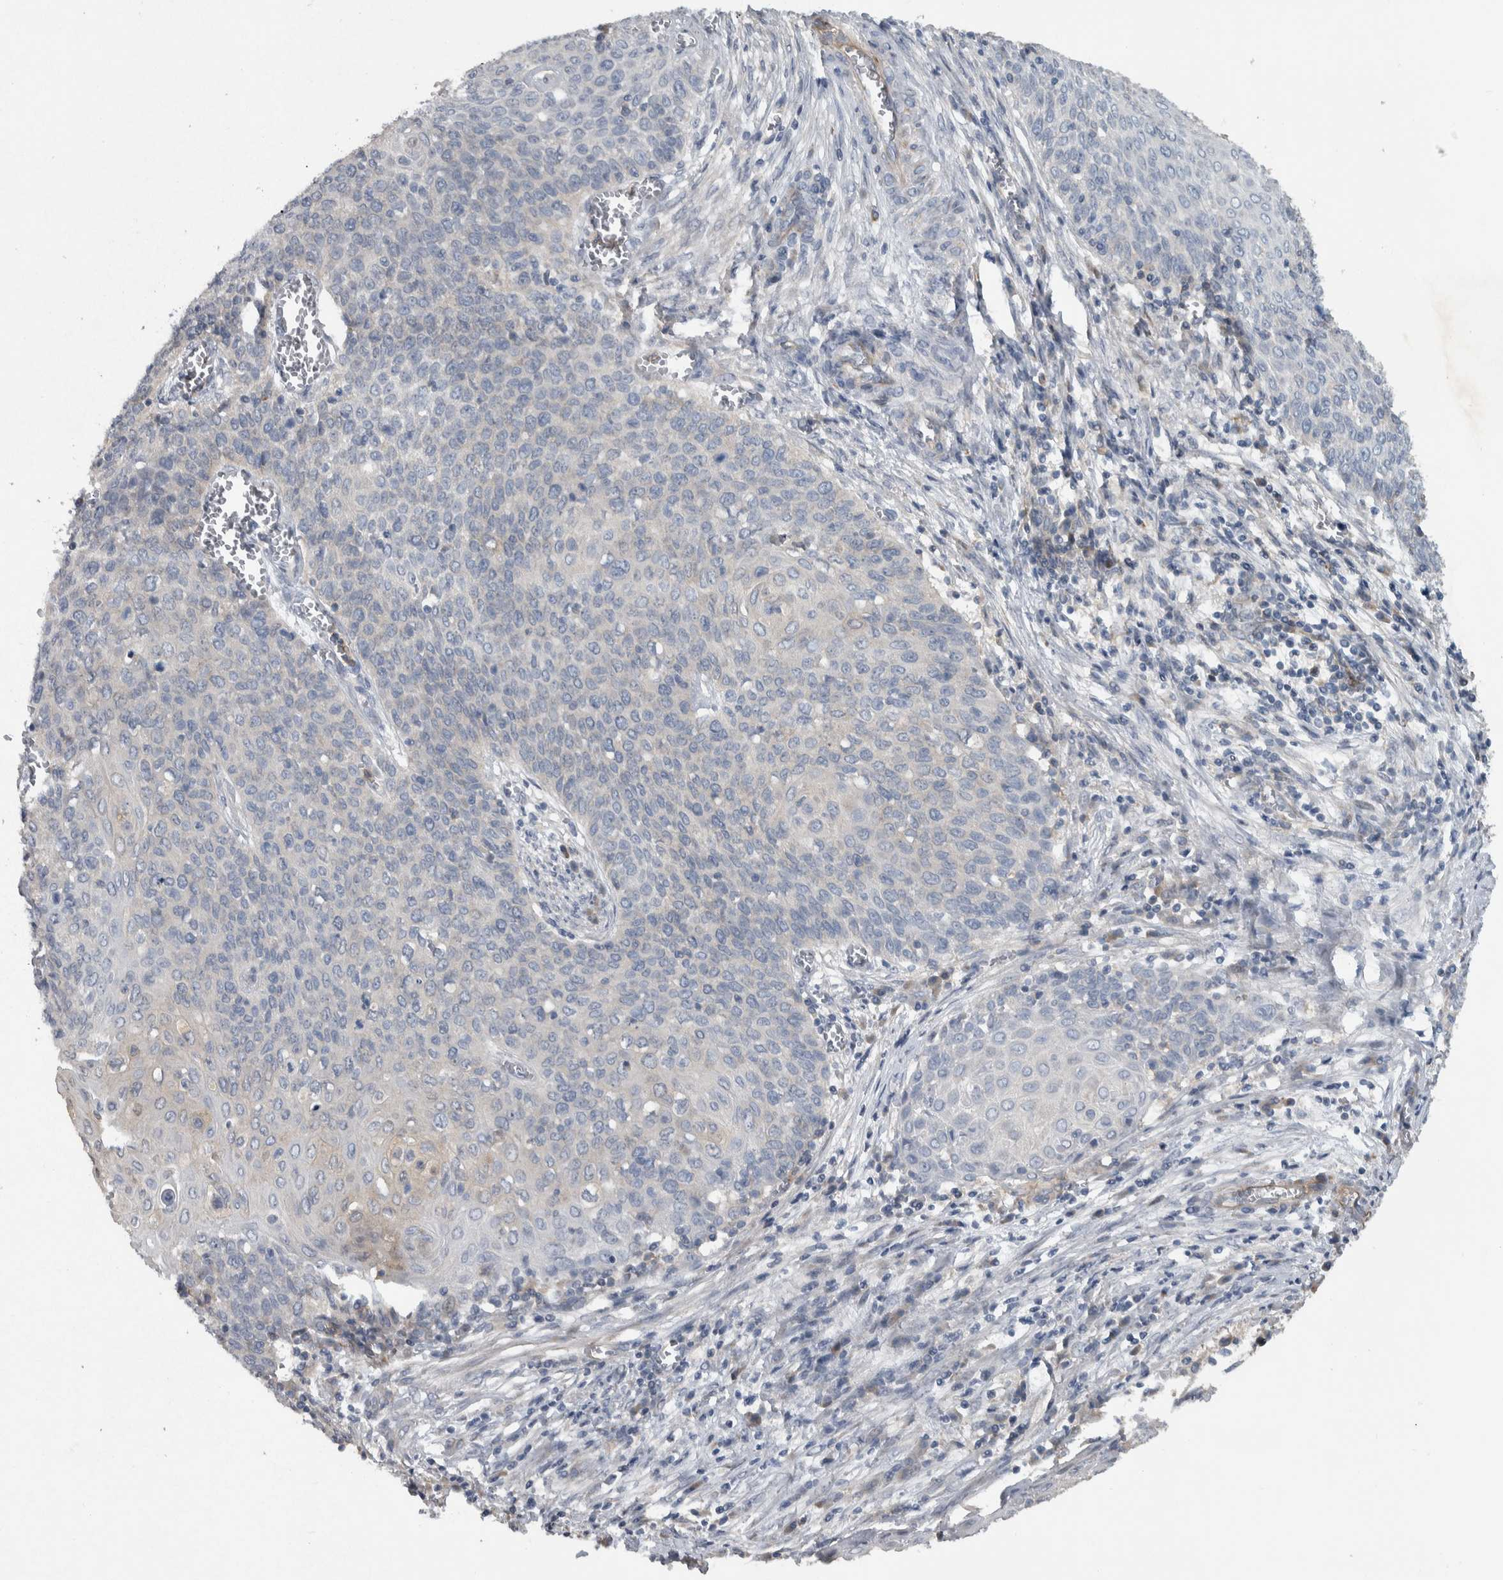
{"staining": {"intensity": "negative", "quantity": "none", "location": "none"}, "tissue": "cervical cancer", "cell_type": "Tumor cells", "image_type": "cancer", "snomed": [{"axis": "morphology", "description": "Squamous cell carcinoma, NOS"}, {"axis": "topography", "description": "Cervix"}], "caption": "Cervical cancer (squamous cell carcinoma) stained for a protein using immunohistochemistry (IHC) shows no staining tumor cells.", "gene": "NT5C2", "patient": {"sex": "female", "age": 39}}